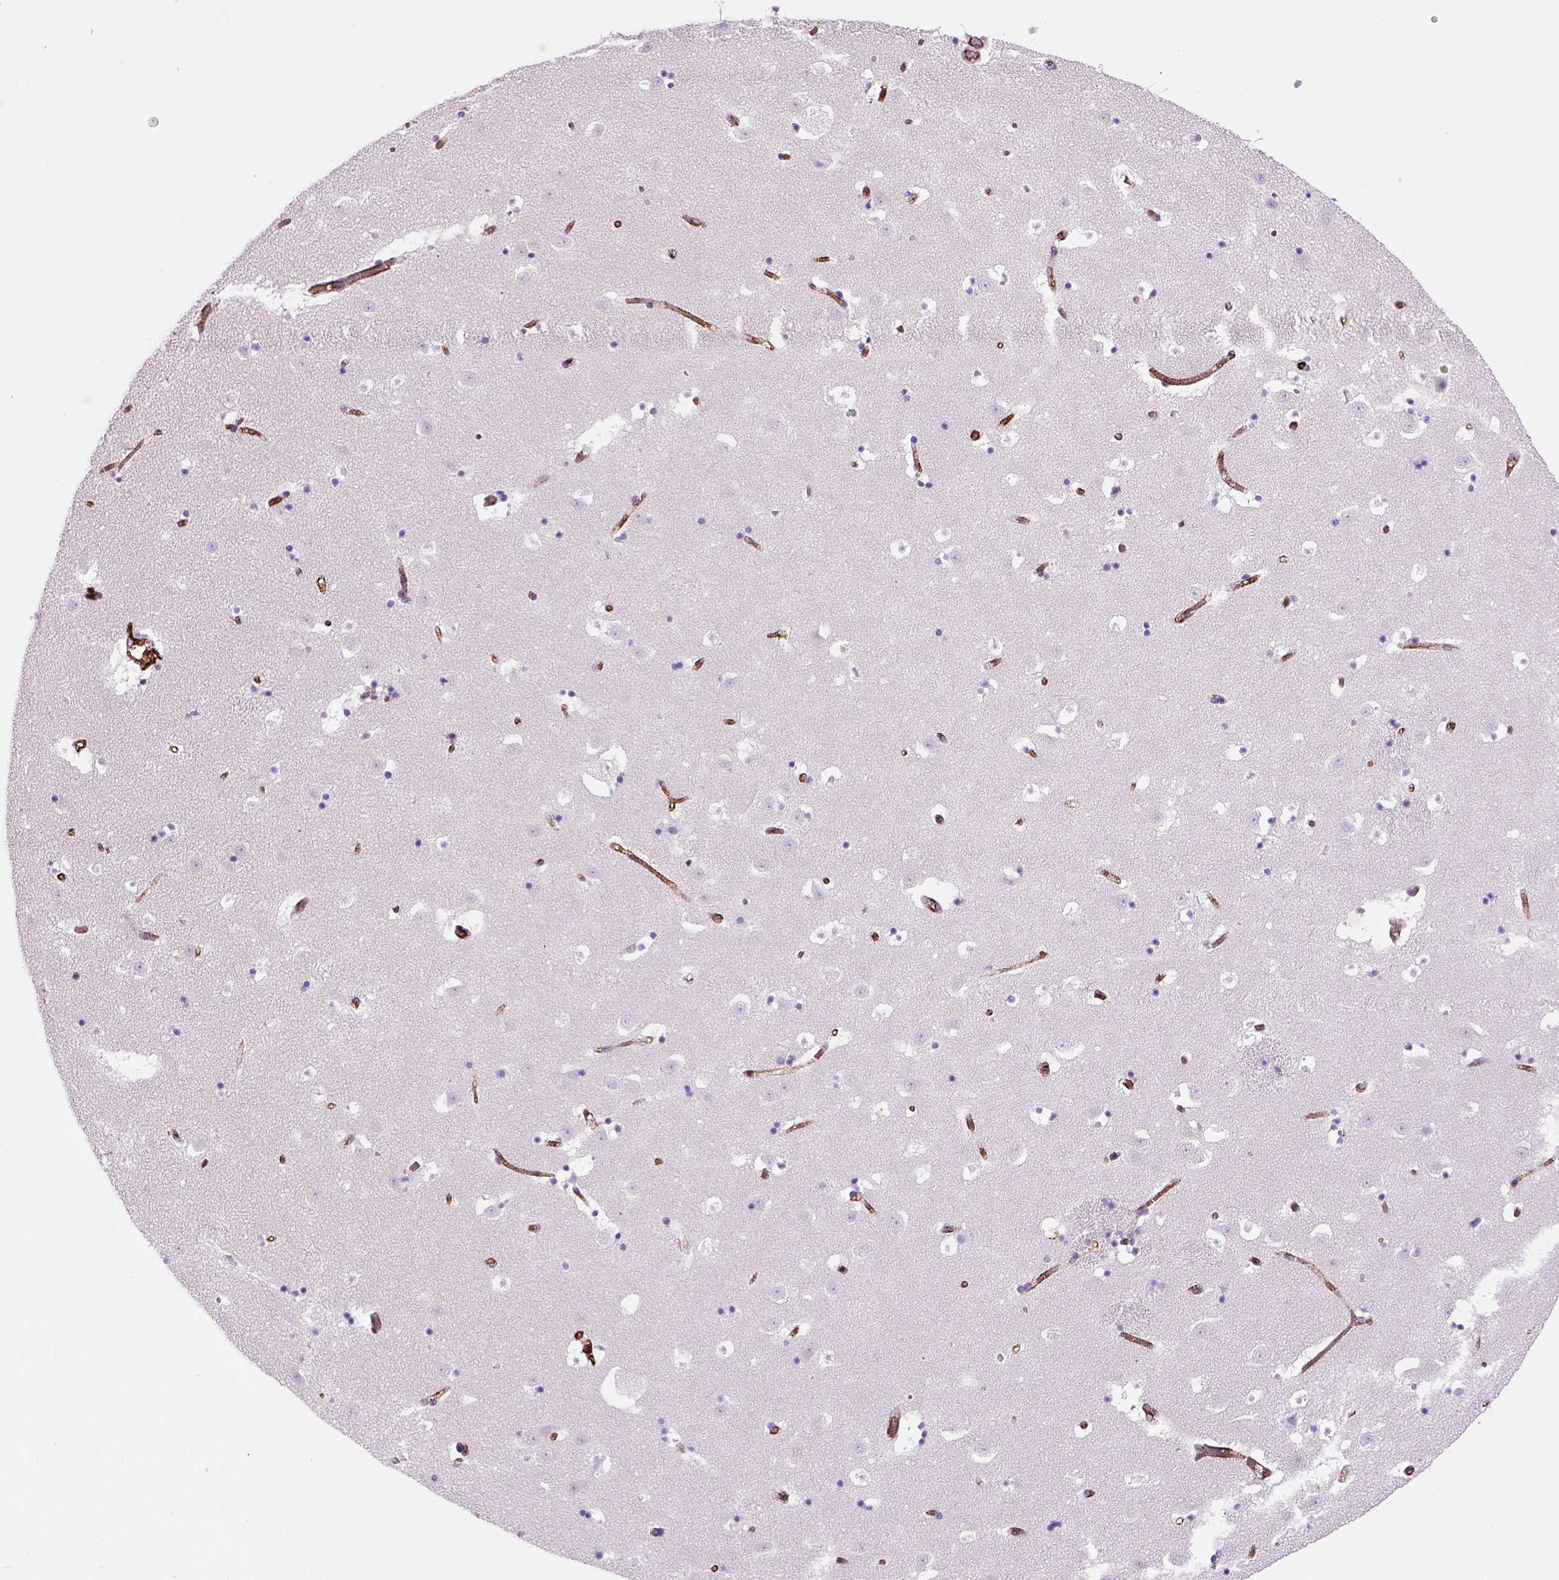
{"staining": {"intensity": "negative", "quantity": "none", "location": "none"}, "tissue": "caudate", "cell_type": "Glial cells", "image_type": "normal", "snomed": [{"axis": "morphology", "description": "Normal tissue, NOS"}, {"axis": "topography", "description": "Lateral ventricle wall"}], "caption": "Glial cells are negative for protein expression in normal human caudate. The staining is performed using DAB brown chromogen with nuclei counter-stained in using hematoxylin.", "gene": "VWF", "patient": {"sex": "female", "age": 42}}